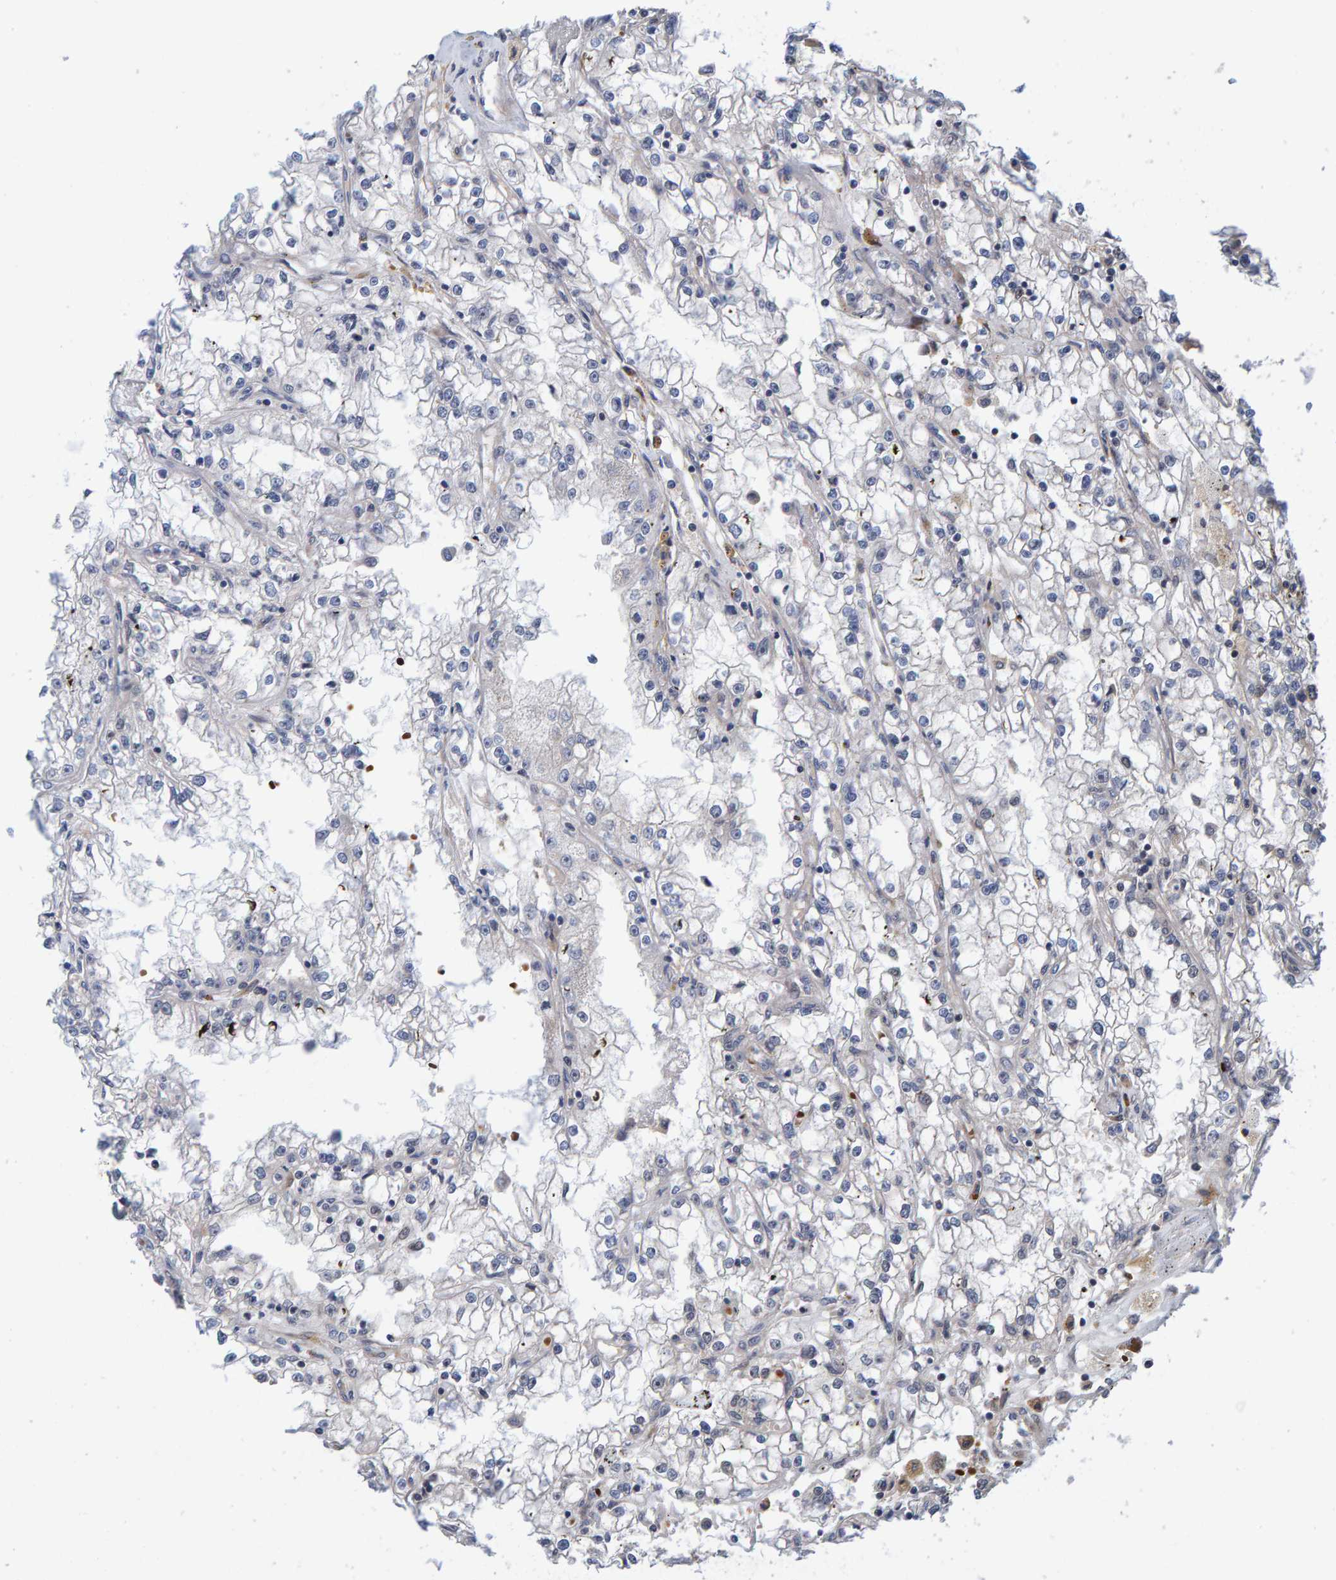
{"staining": {"intensity": "negative", "quantity": "none", "location": "none"}, "tissue": "renal cancer", "cell_type": "Tumor cells", "image_type": "cancer", "snomed": [{"axis": "morphology", "description": "Adenocarcinoma, NOS"}, {"axis": "topography", "description": "Kidney"}], "caption": "Immunohistochemistry (IHC) of human renal cancer displays no positivity in tumor cells. Brightfield microscopy of immunohistochemistry stained with DAB (3,3'-diaminobenzidine) (brown) and hematoxylin (blue), captured at high magnification.", "gene": "MFSD6L", "patient": {"sex": "male", "age": 56}}